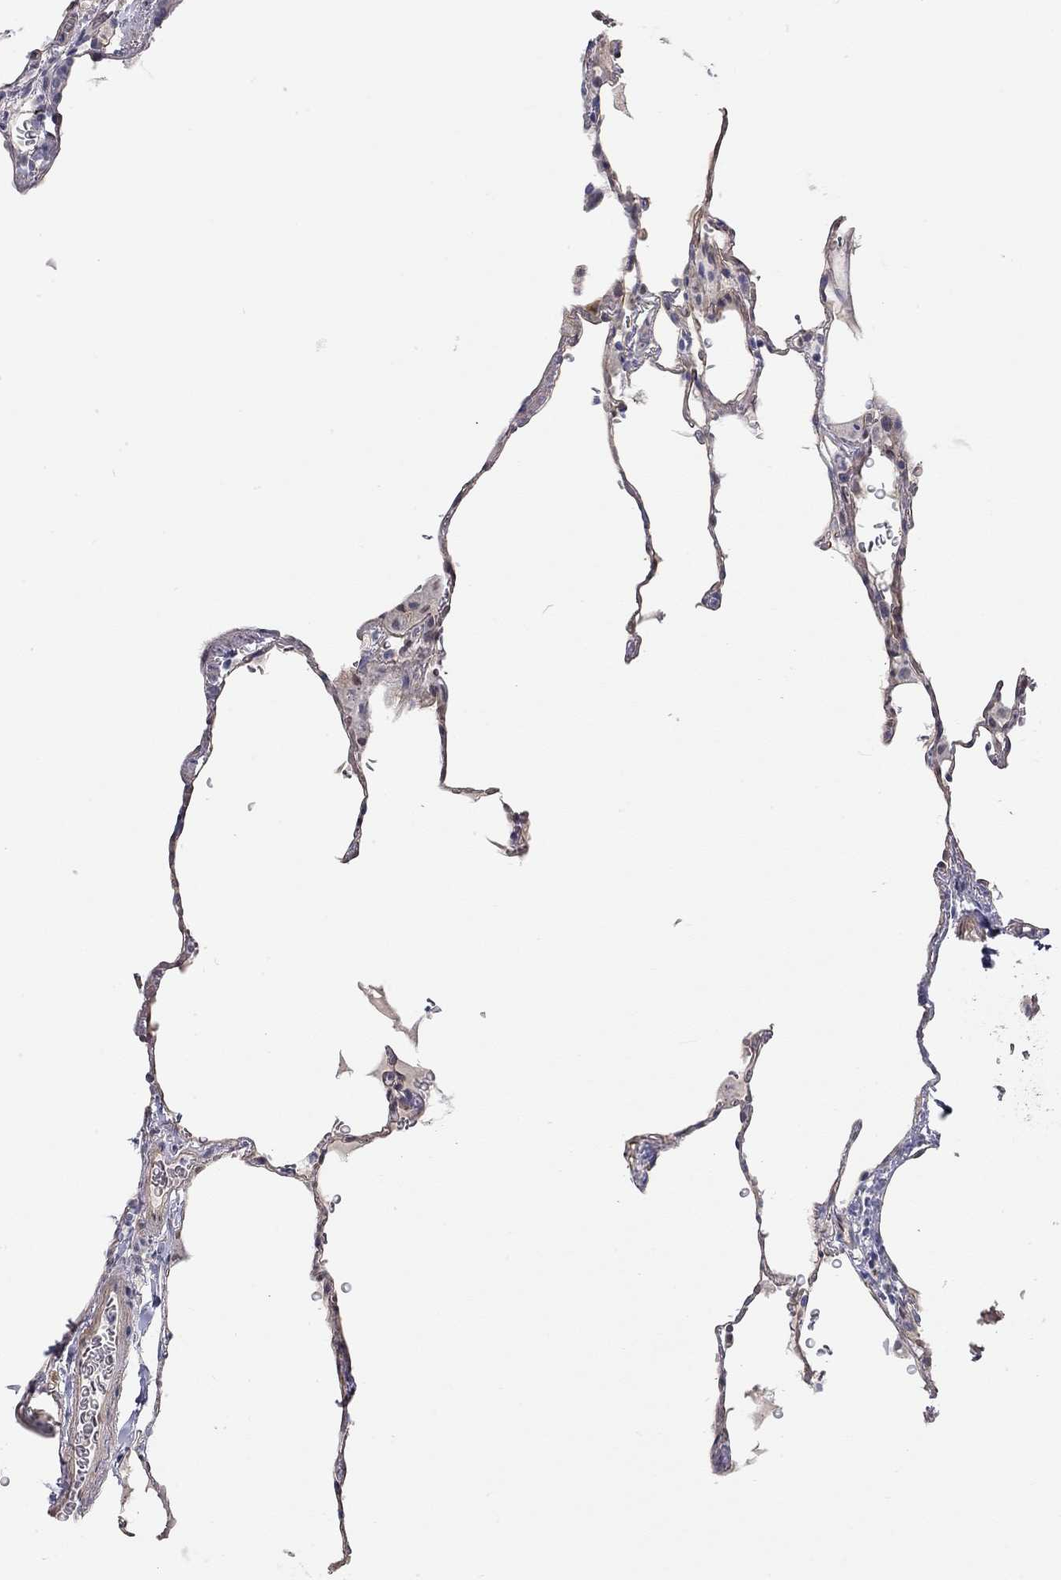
{"staining": {"intensity": "negative", "quantity": "none", "location": "none"}, "tissue": "lung", "cell_type": "Alveolar cells", "image_type": "normal", "snomed": [{"axis": "morphology", "description": "Normal tissue, NOS"}, {"axis": "morphology", "description": "Adenocarcinoma, metastatic, NOS"}, {"axis": "topography", "description": "Lung"}], "caption": "High power microscopy image of an immunohistochemistry image of unremarkable lung, revealing no significant positivity in alveolar cells.", "gene": "PAPSS2", "patient": {"sex": "male", "age": 45}}